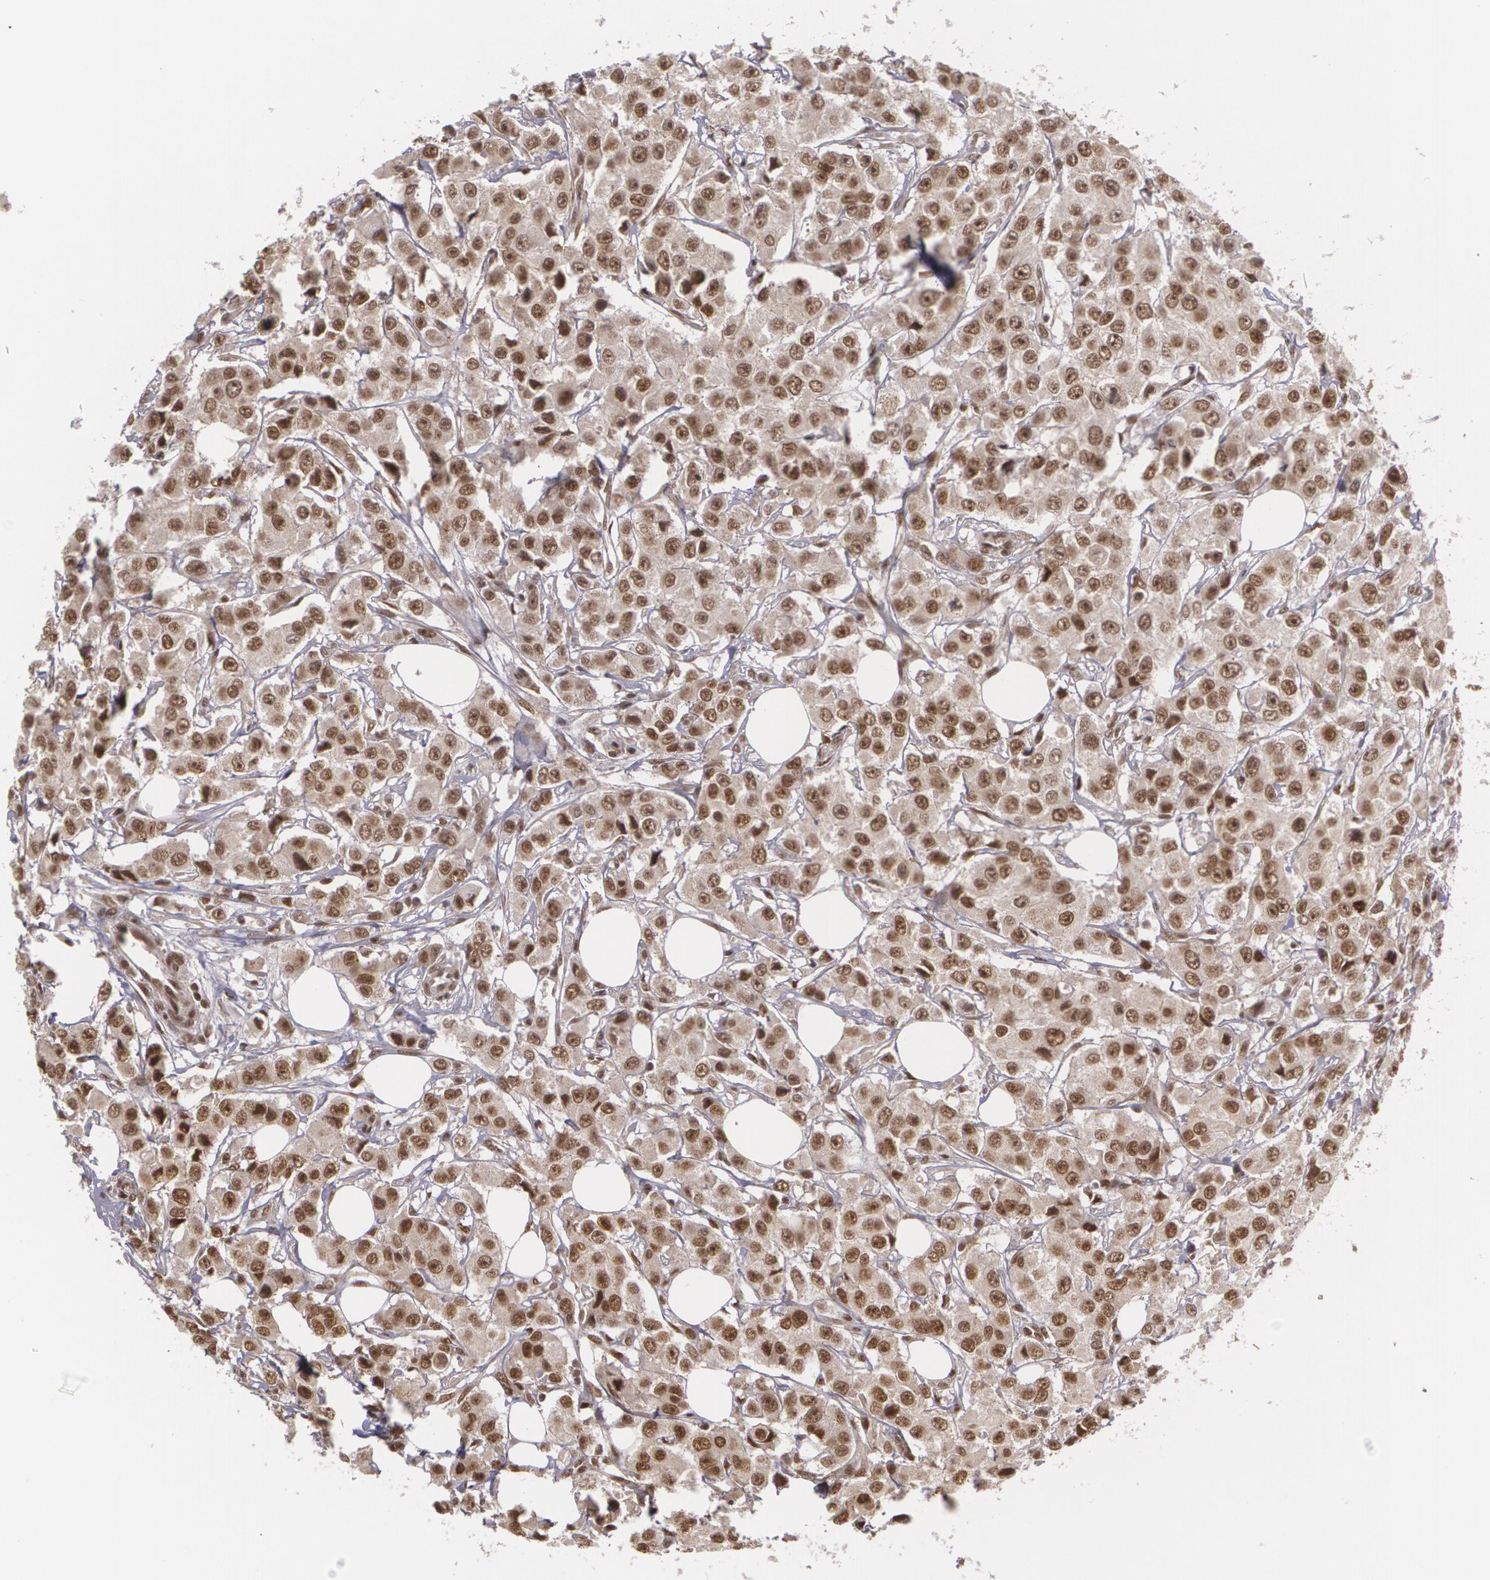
{"staining": {"intensity": "strong", "quantity": ">75%", "location": "nuclear"}, "tissue": "breast cancer", "cell_type": "Tumor cells", "image_type": "cancer", "snomed": [{"axis": "morphology", "description": "Duct carcinoma"}, {"axis": "topography", "description": "Breast"}], "caption": "An image of human breast cancer (infiltrating ductal carcinoma) stained for a protein reveals strong nuclear brown staining in tumor cells.", "gene": "RXRB", "patient": {"sex": "female", "age": 58}}